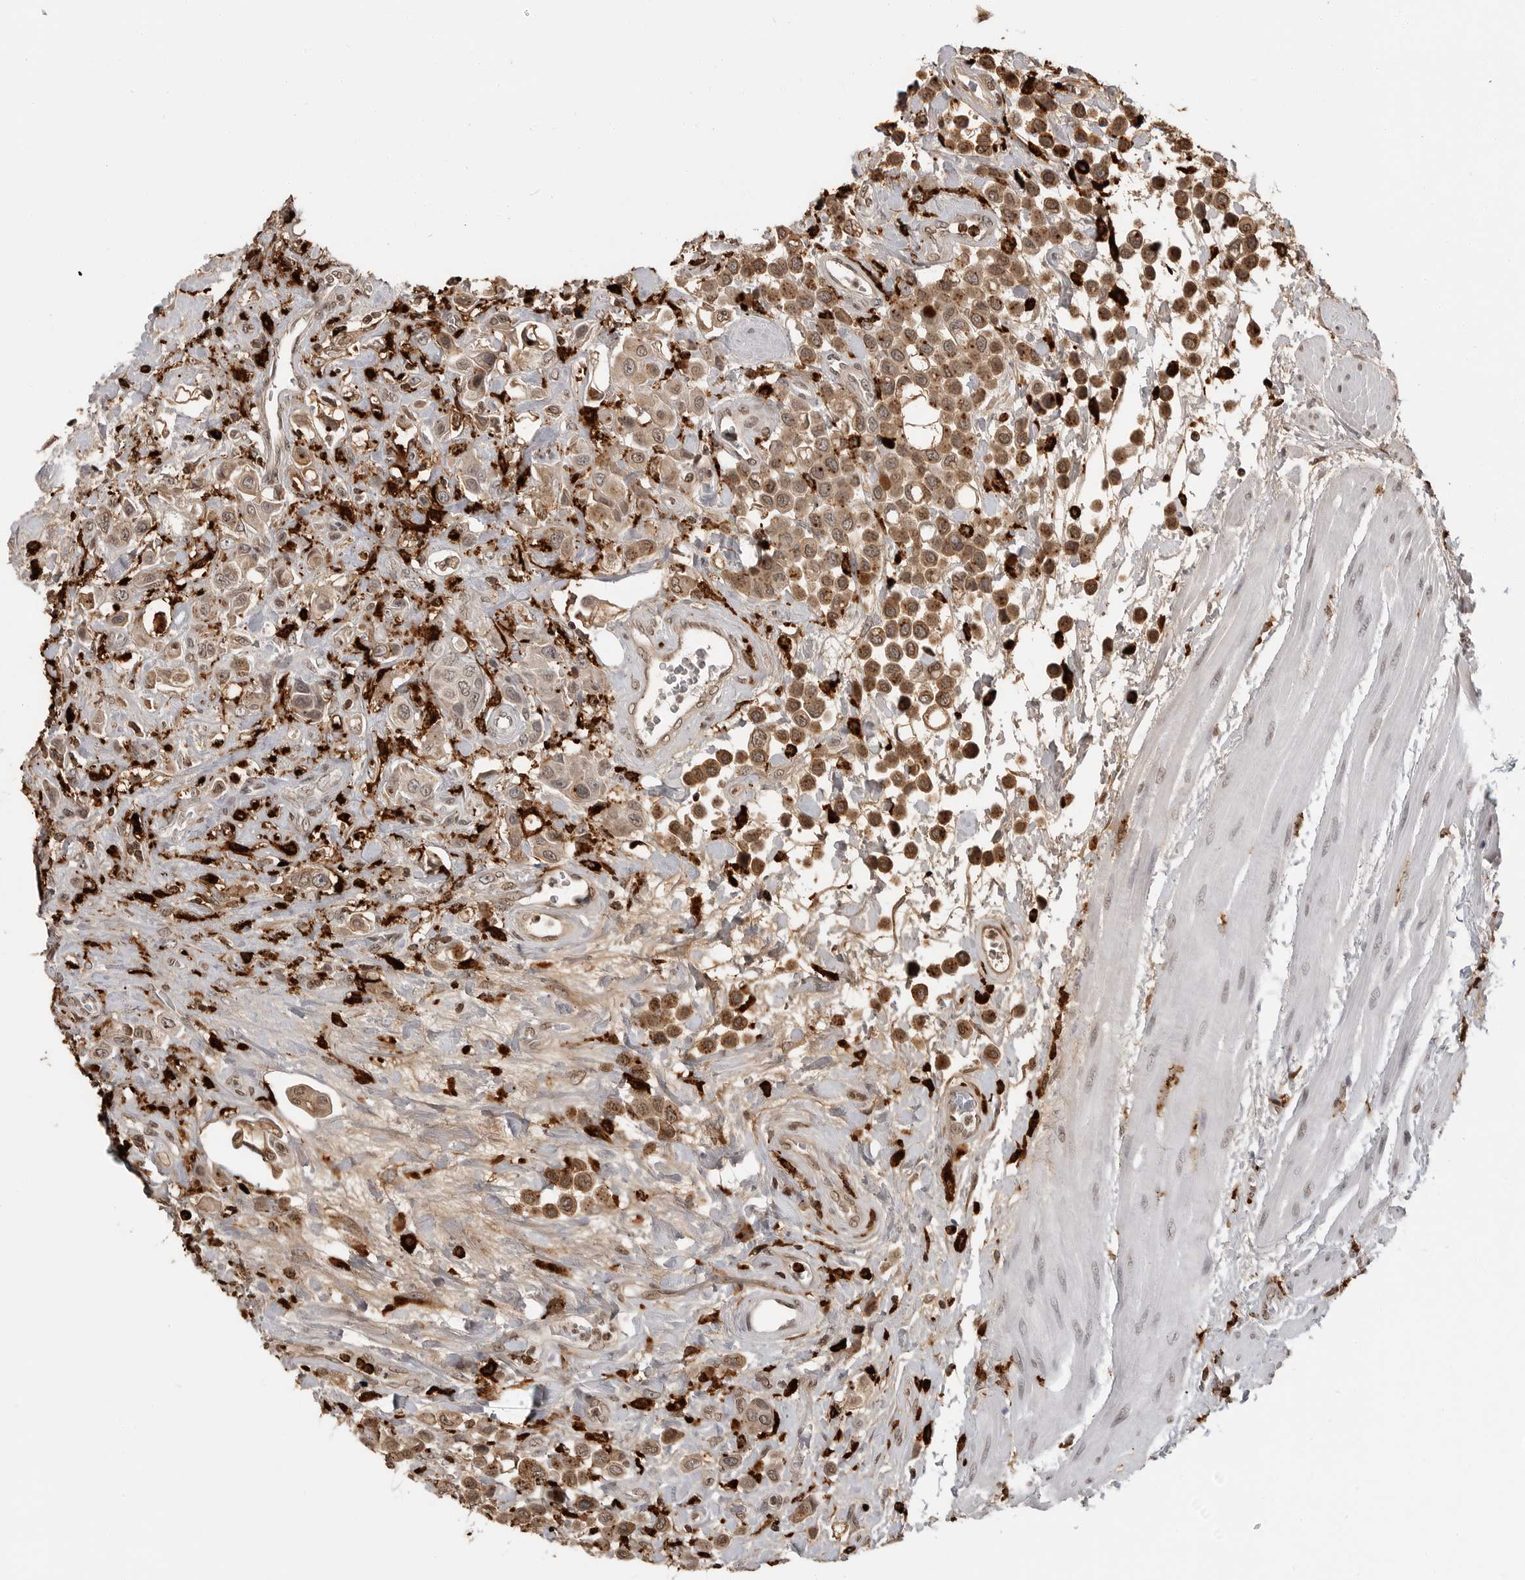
{"staining": {"intensity": "moderate", "quantity": ">75%", "location": "cytoplasmic/membranous"}, "tissue": "urothelial cancer", "cell_type": "Tumor cells", "image_type": "cancer", "snomed": [{"axis": "morphology", "description": "Urothelial carcinoma, High grade"}, {"axis": "topography", "description": "Urinary bladder"}], "caption": "Protein positivity by immunohistochemistry (IHC) exhibits moderate cytoplasmic/membranous staining in approximately >75% of tumor cells in urothelial cancer.", "gene": "IFI30", "patient": {"sex": "male", "age": 50}}